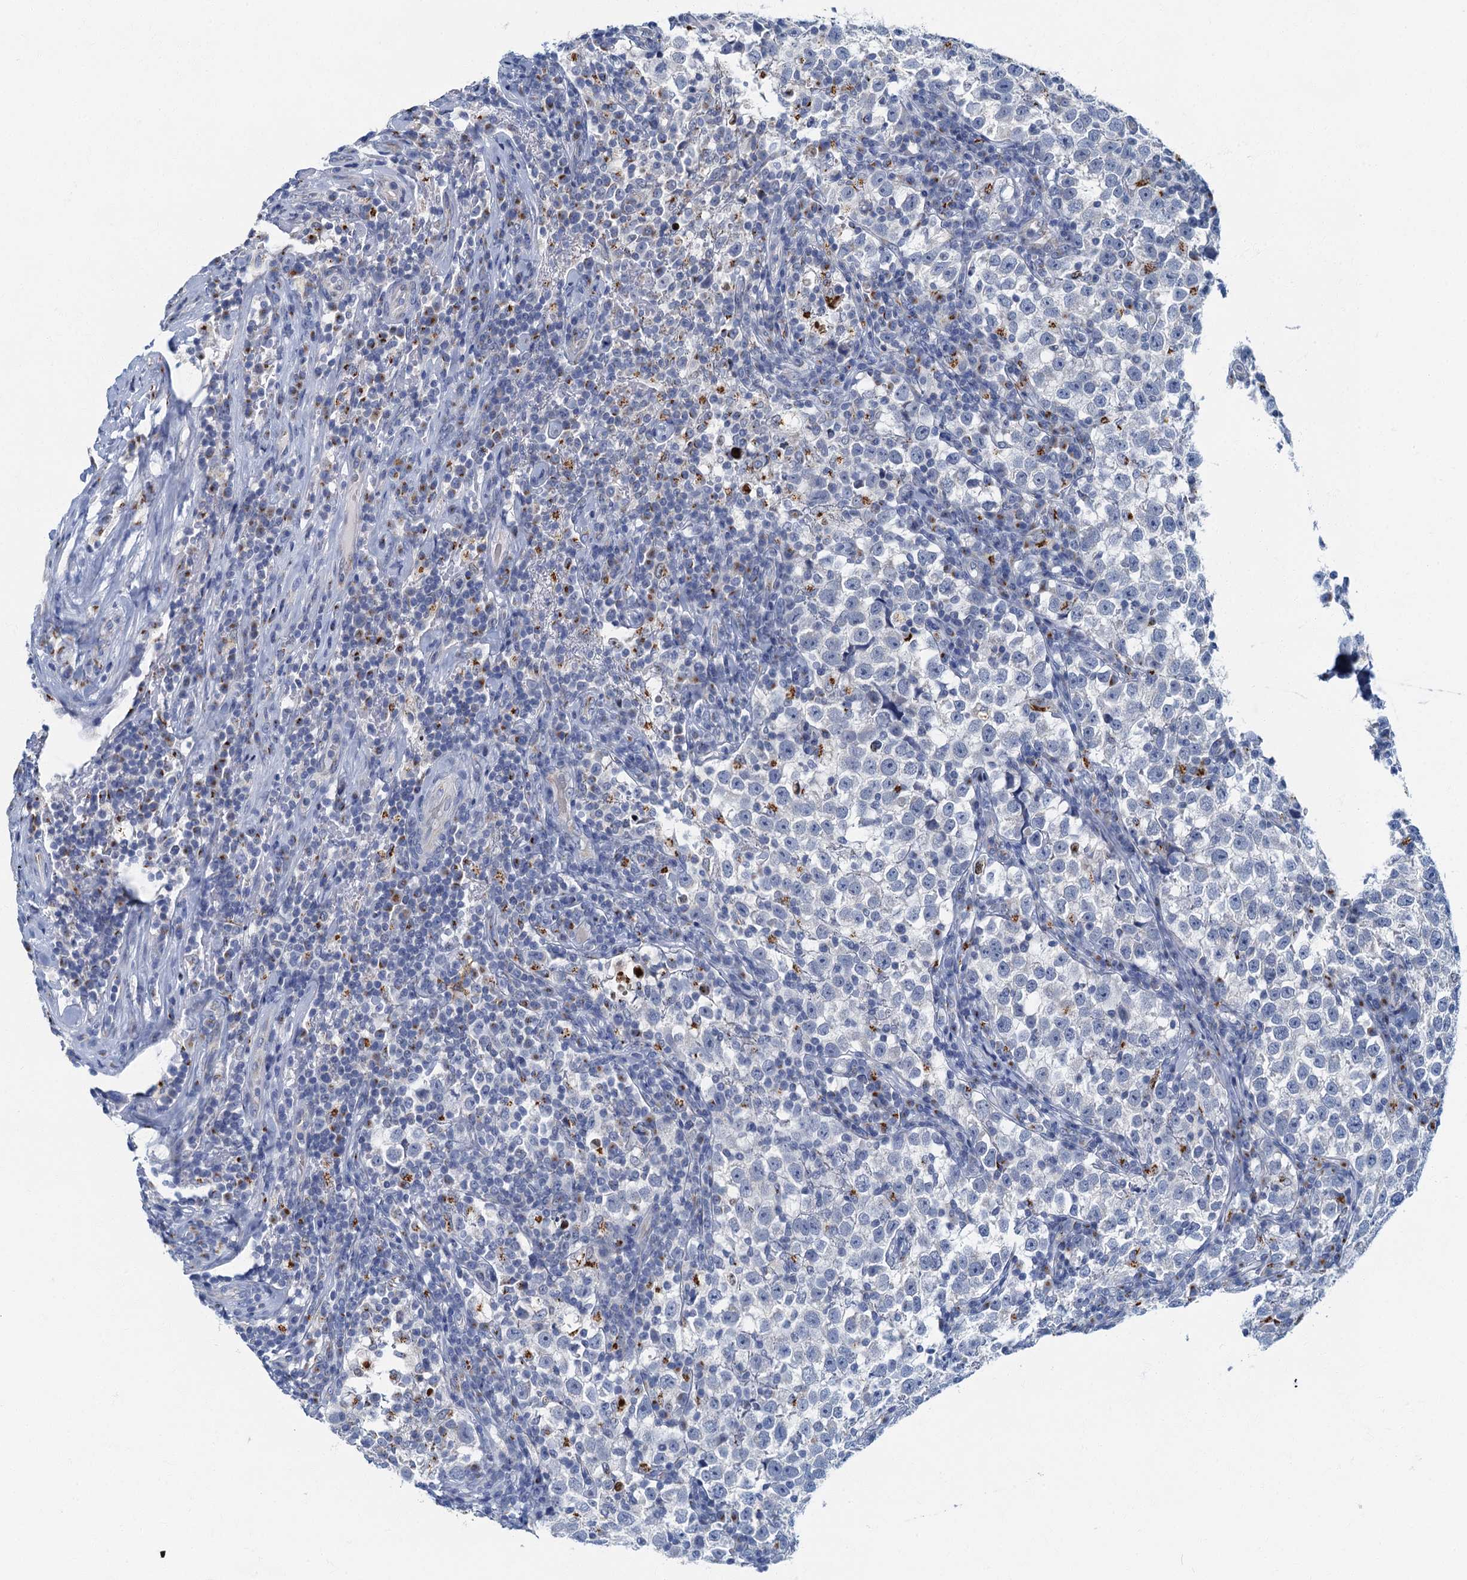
{"staining": {"intensity": "negative", "quantity": "none", "location": "none"}, "tissue": "testis cancer", "cell_type": "Tumor cells", "image_type": "cancer", "snomed": [{"axis": "morphology", "description": "Normal tissue, NOS"}, {"axis": "morphology", "description": "Seminoma, NOS"}, {"axis": "topography", "description": "Testis"}], "caption": "High power microscopy histopathology image of an immunohistochemistry micrograph of testis seminoma, revealing no significant staining in tumor cells.", "gene": "LYPD3", "patient": {"sex": "male", "age": 43}}